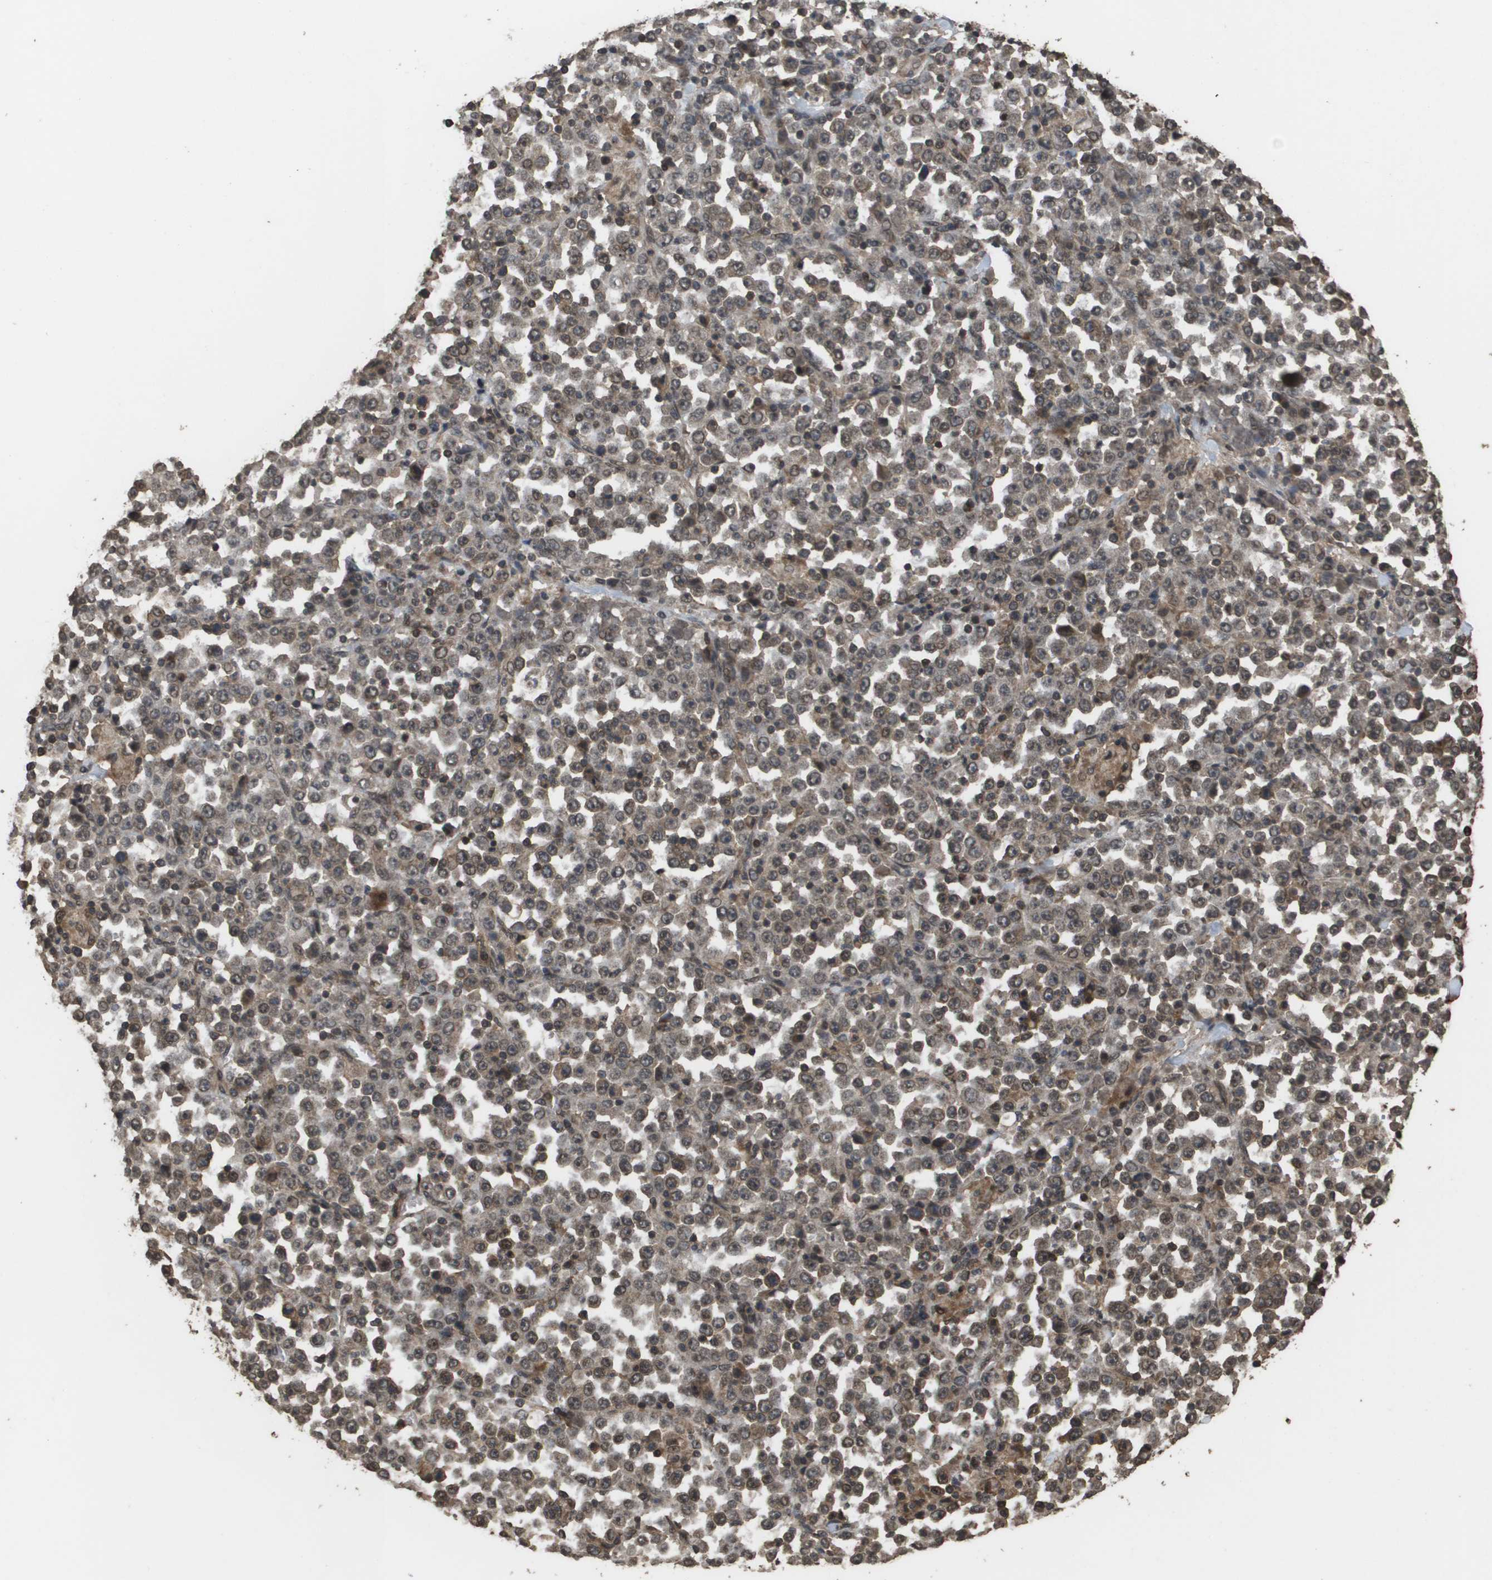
{"staining": {"intensity": "moderate", "quantity": "25%-75%", "location": "cytoplasmic/membranous,nuclear"}, "tissue": "stomach cancer", "cell_type": "Tumor cells", "image_type": "cancer", "snomed": [{"axis": "morphology", "description": "Normal tissue, NOS"}, {"axis": "morphology", "description": "Adenocarcinoma, NOS"}, {"axis": "topography", "description": "Stomach, upper"}, {"axis": "topography", "description": "Stomach"}], "caption": "A high-resolution image shows immunohistochemistry staining of stomach cancer (adenocarcinoma), which reveals moderate cytoplasmic/membranous and nuclear positivity in about 25%-75% of tumor cells.", "gene": "AXIN2", "patient": {"sex": "male", "age": 59}}